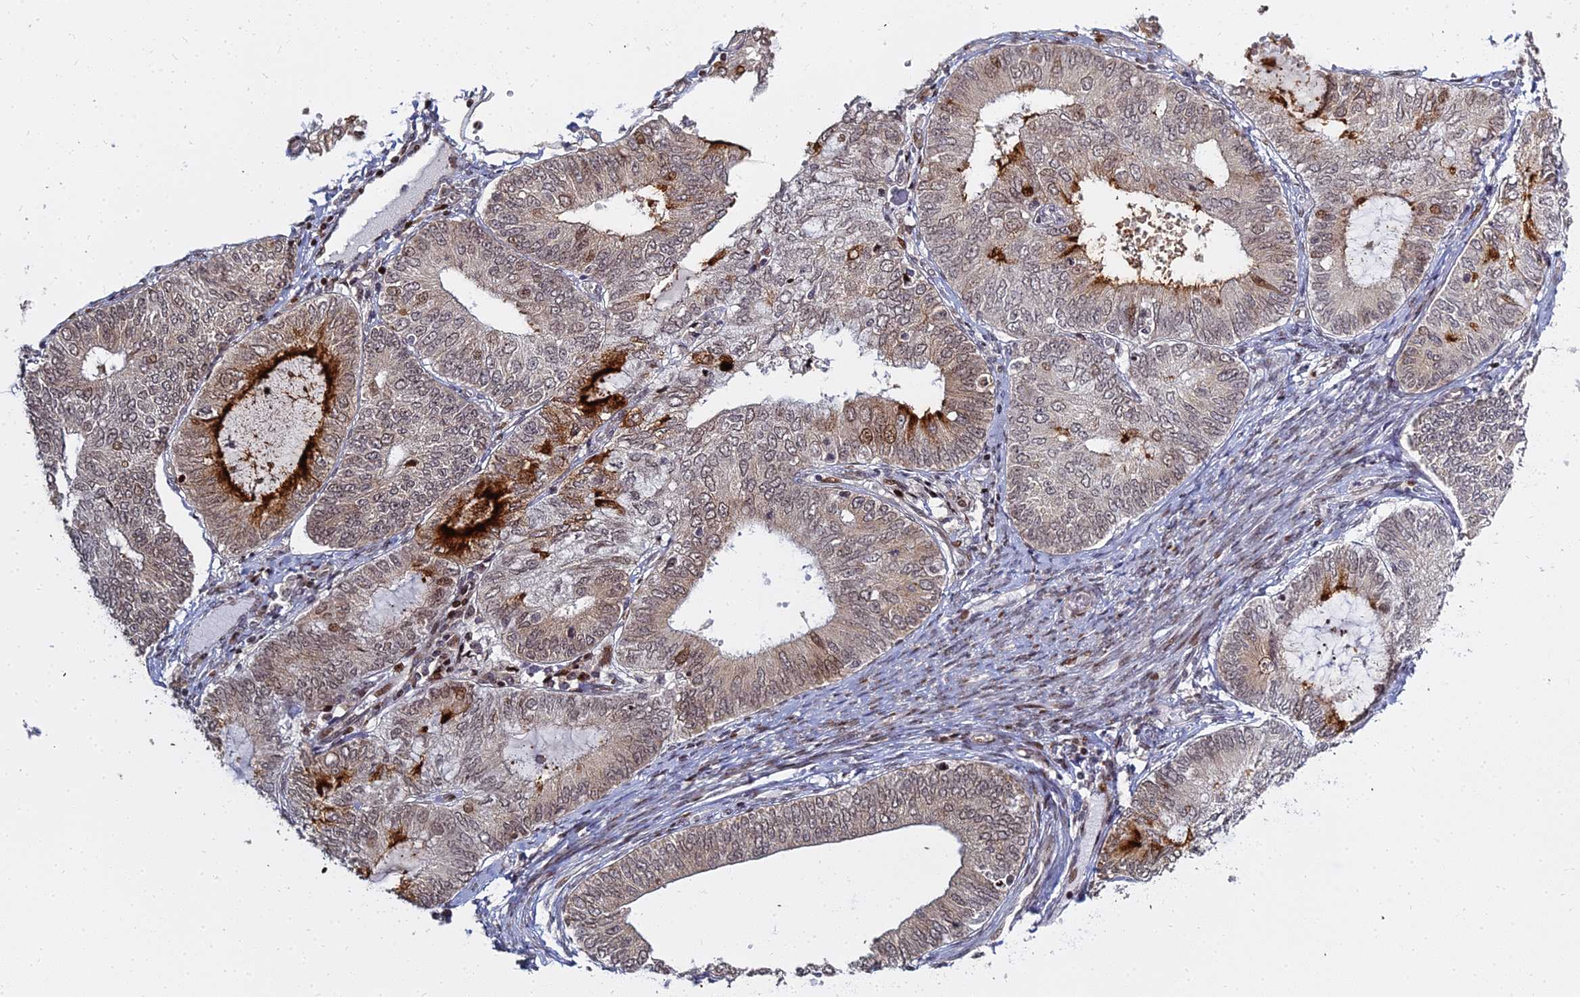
{"staining": {"intensity": "strong", "quantity": "<25%", "location": "cytoplasmic/membranous,nuclear"}, "tissue": "endometrial cancer", "cell_type": "Tumor cells", "image_type": "cancer", "snomed": [{"axis": "morphology", "description": "Adenocarcinoma, NOS"}, {"axis": "topography", "description": "Endometrium"}], "caption": "This is an image of immunohistochemistry (IHC) staining of endometrial adenocarcinoma, which shows strong expression in the cytoplasmic/membranous and nuclear of tumor cells.", "gene": "ABCA2", "patient": {"sex": "female", "age": 68}}